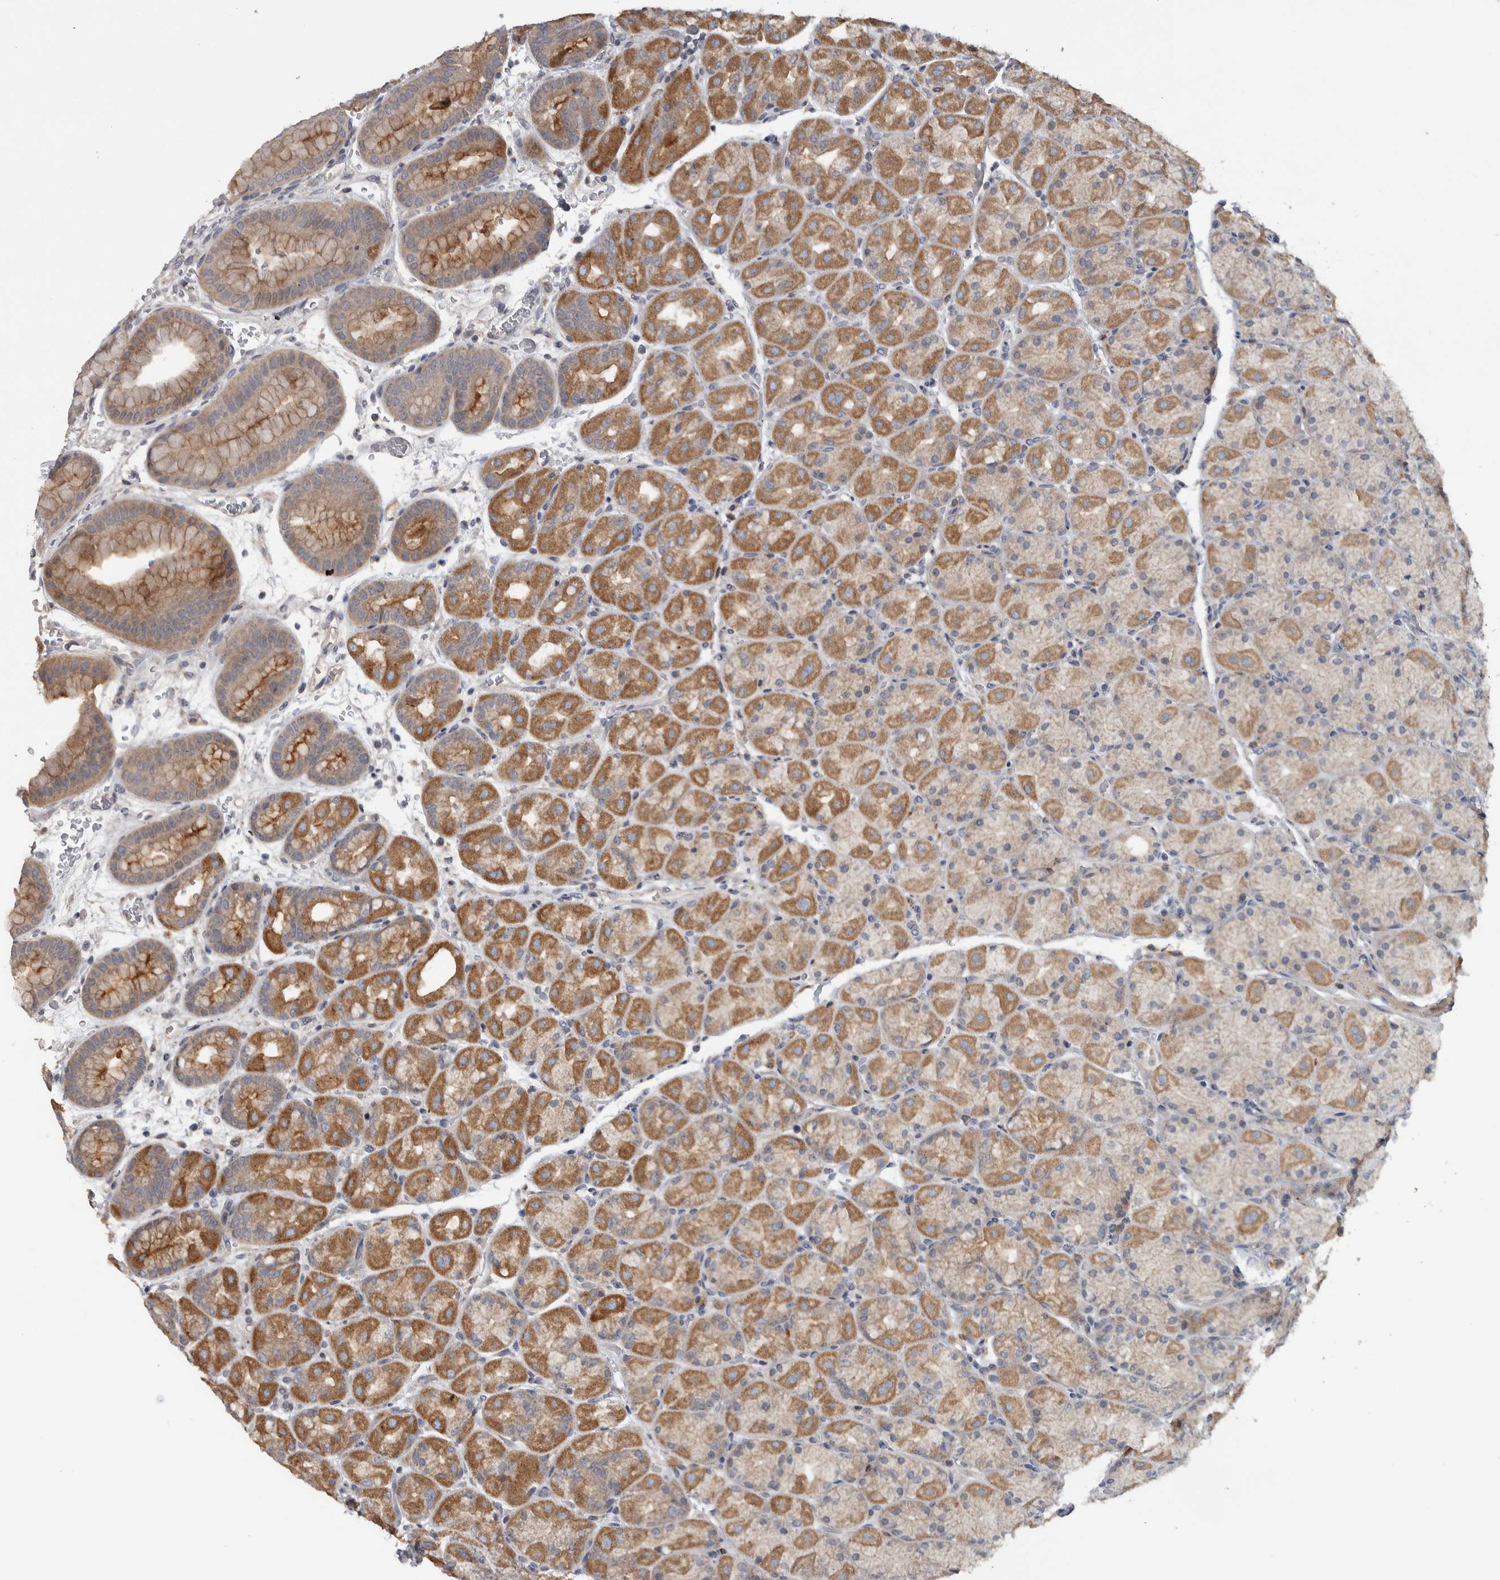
{"staining": {"intensity": "moderate", "quantity": "25%-75%", "location": "cytoplasmic/membranous"}, "tissue": "stomach", "cell_type": "Glandular cells", "image_type": "normal", "snomed": [{"axis": "morphology", "description": "Normal tissue, NOS"}, {"axis": "morphology", "description": "Carcinoid, malignant, NOS"}, {"axis": "topography", "description": "Stomach, upper"}], "caption": "Stomach stained for a protein (brown) exhibits moderate cytoplasmic/membranous positive positivity in about 25%-75% of glandular cells.", "gene": "FAM83G", "patient": {"sex": "male", "age": 39}}